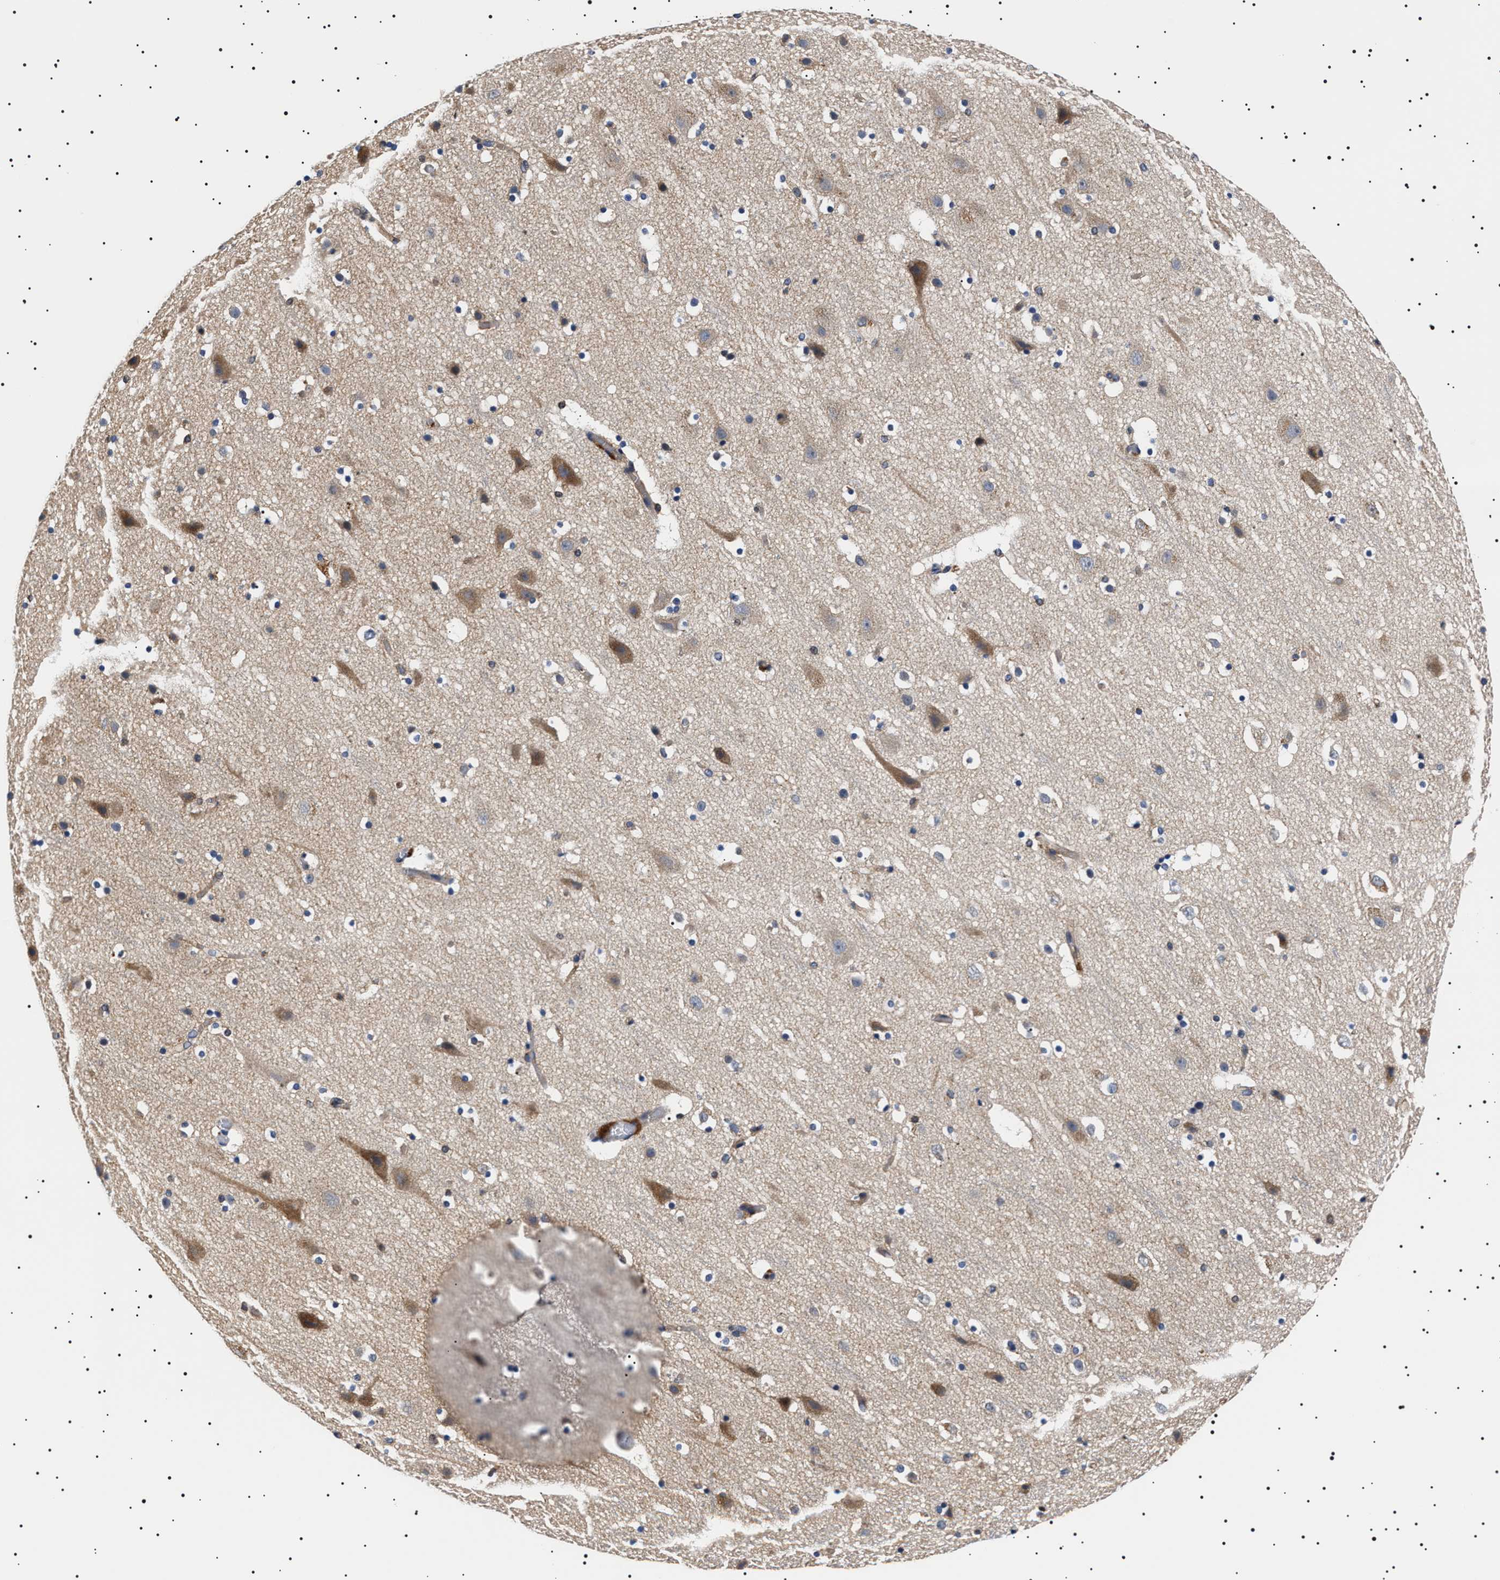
{"staining": {"intensity": "weak", "quantity": ">75%", "location": "cytoplasmic/membranous"}, "tissue": "cerebral cortex", "cell_type": "Endothelial cells", "image_type": "normal", "snomed": [{"axis": "morphology", "description": "Normal tissue, NOS"}, {"axis": "topography", "description": "Cerebral cortex"}], "caption": "Immunohistochemical staining of normal human cerebral cortex reveals weak cytoplasmic/membranous protein positivity in approximately >75% of endothelial cells.", "gene": "SLC4A7", "patient": {"sex": "male", "age": 45}}